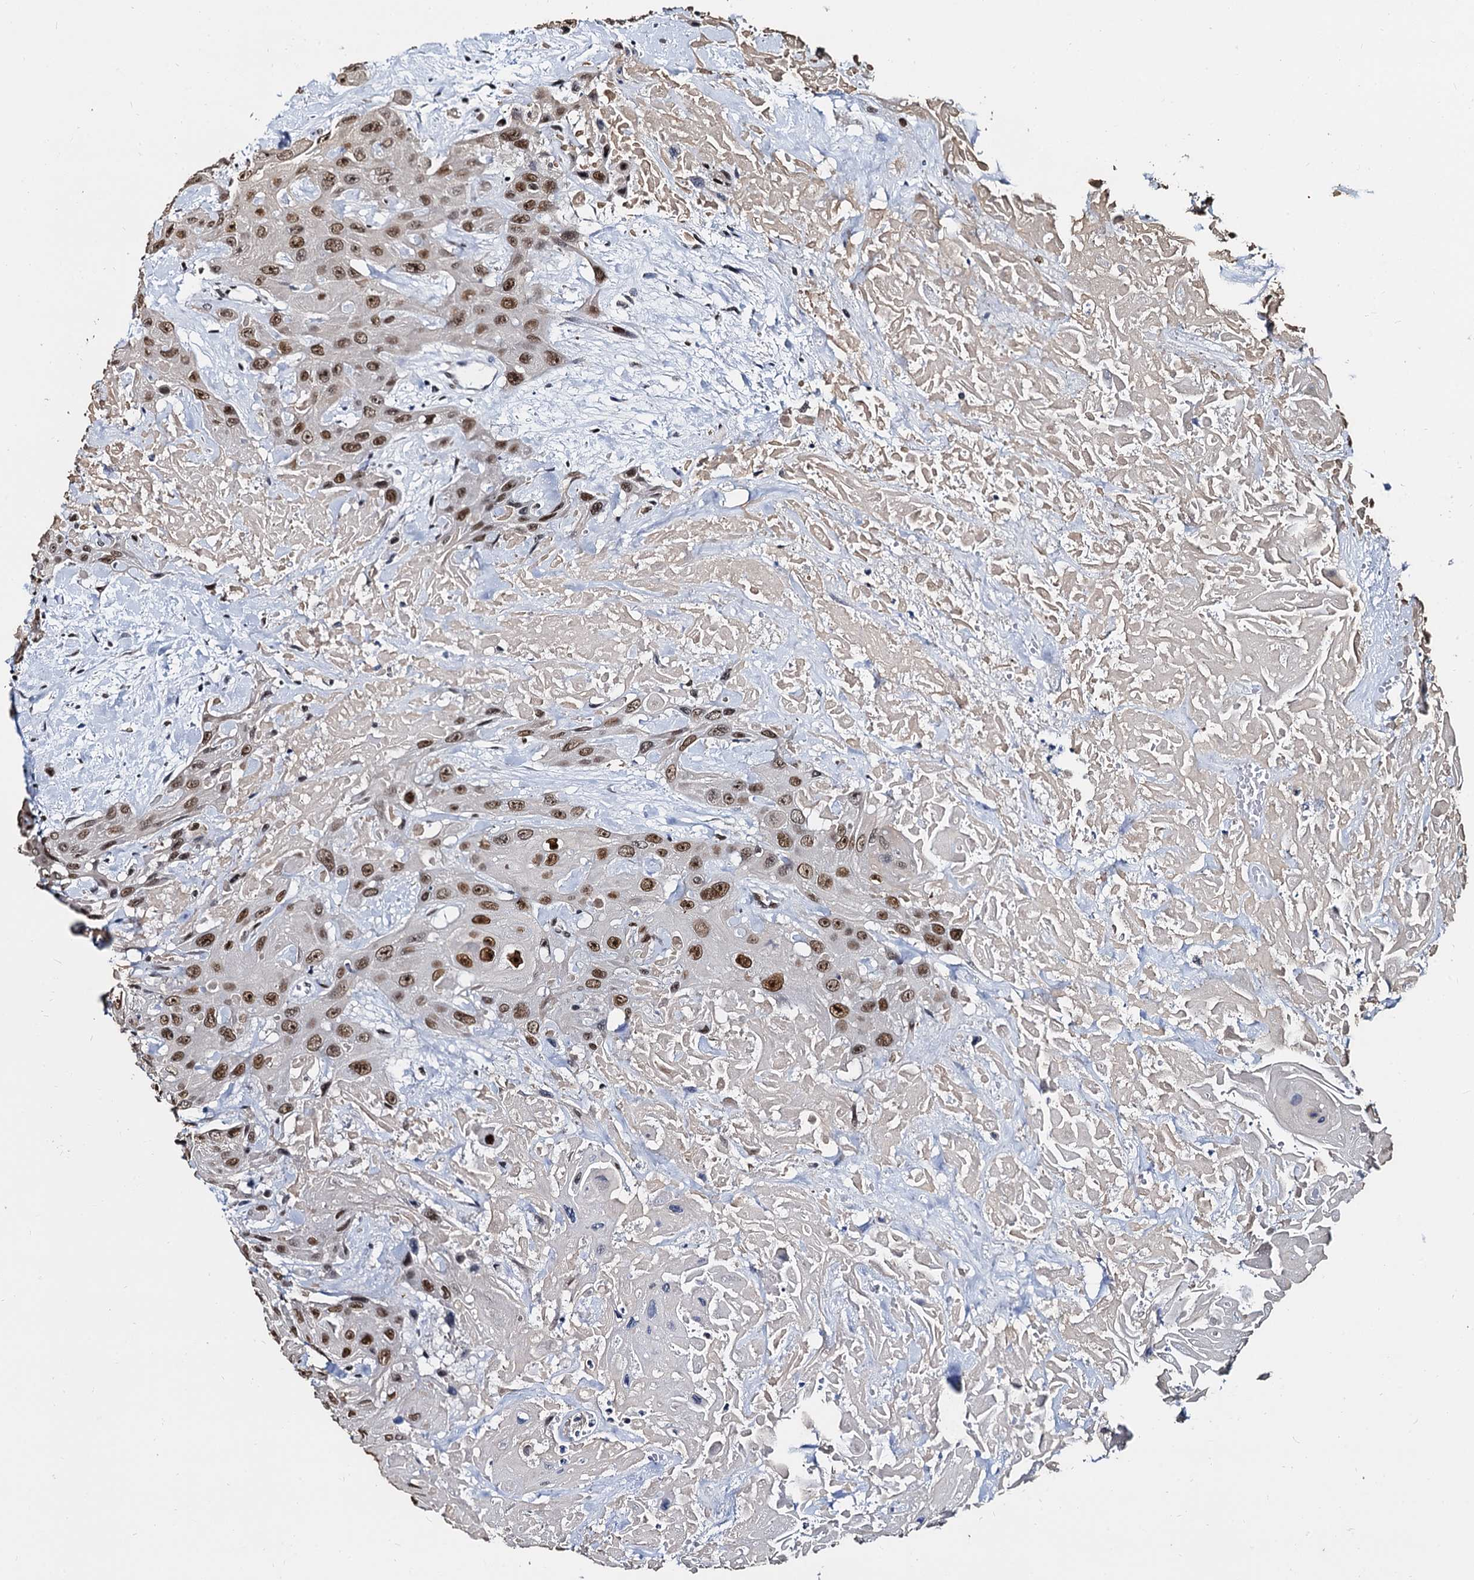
{"staining": {"intensity": "moderate", "quantity": ">75%", "location": "nuclear"}, "tissue": "head and neck cancer", "cell_type": "Tumor cells", "image_type": "cancer", "snomed": [{"axis": "morphology", "description": "Squamous cell carcinoma, NOS"}, {"axis": "topography", "description": "Head-Neck"}], "caption": "The micrograph demonstrates immunohistochemical staining of head and neck cancer (squamous cell carcinoma). There is moderate nuclear staining is appreciated in about >75% of tumor cells.", "gene": "CMAS", "patient": {"sex": "male", "age": 81}}